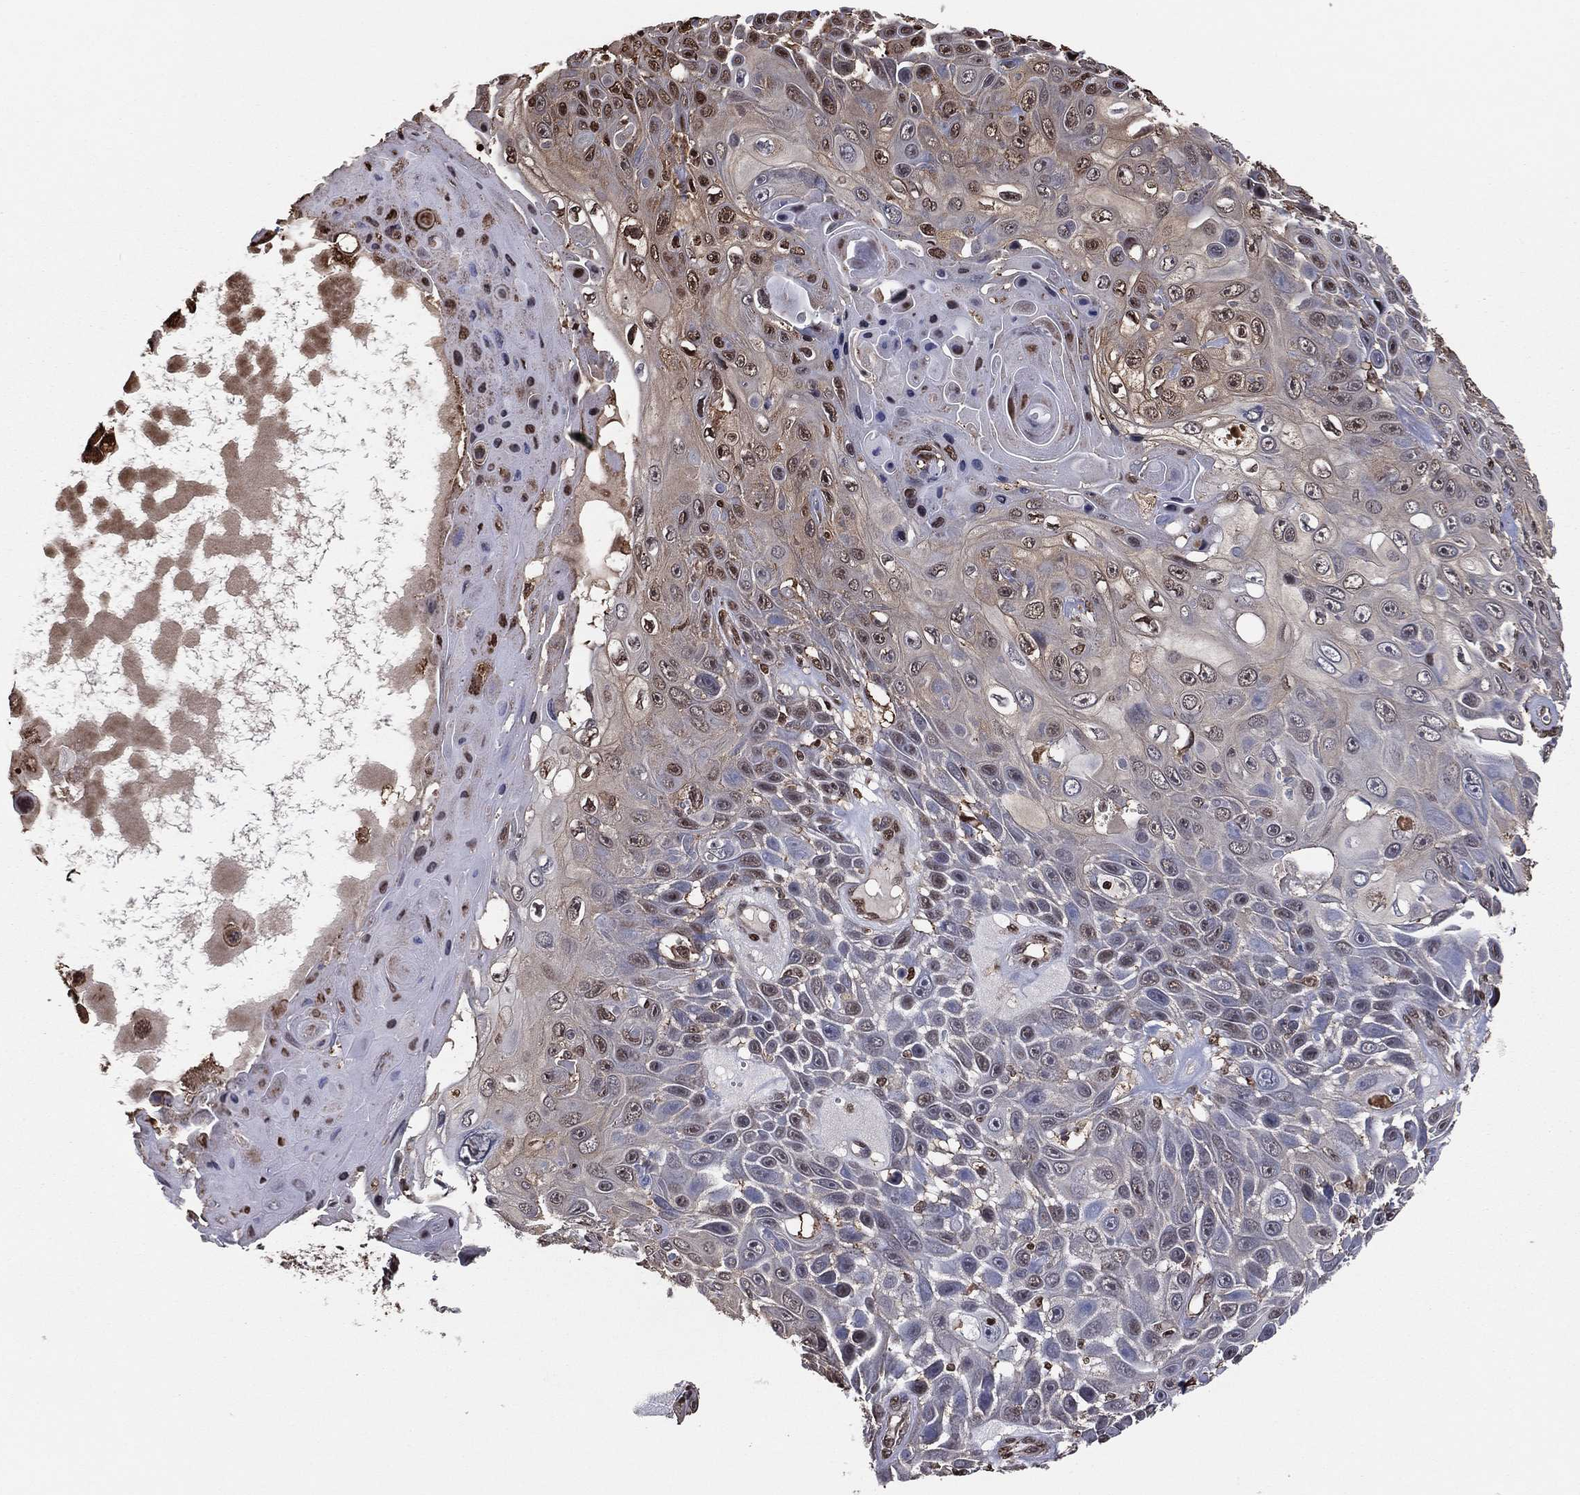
{"staining": {"intensity": "weak", "quantity": "25%-75%", "location": "nuclear"}, "tissue": "skin cancer", "cell_type": "Tumor cells", "image_type": "cancer", "snomed": [{"axis": "morphology", "description": "Squamous cell carcinoma, NOS"}, {"axis": "topography", "description": "Skin"}], "caption": "Skin cancer (squamous cell carcinoma) stained with immunohistochemistry demonstrates weak nuclear positivity in about 25%-75% of tumor cells.", "gene": "GAPDH", "patient": {"sex": "male", "age": 82}}